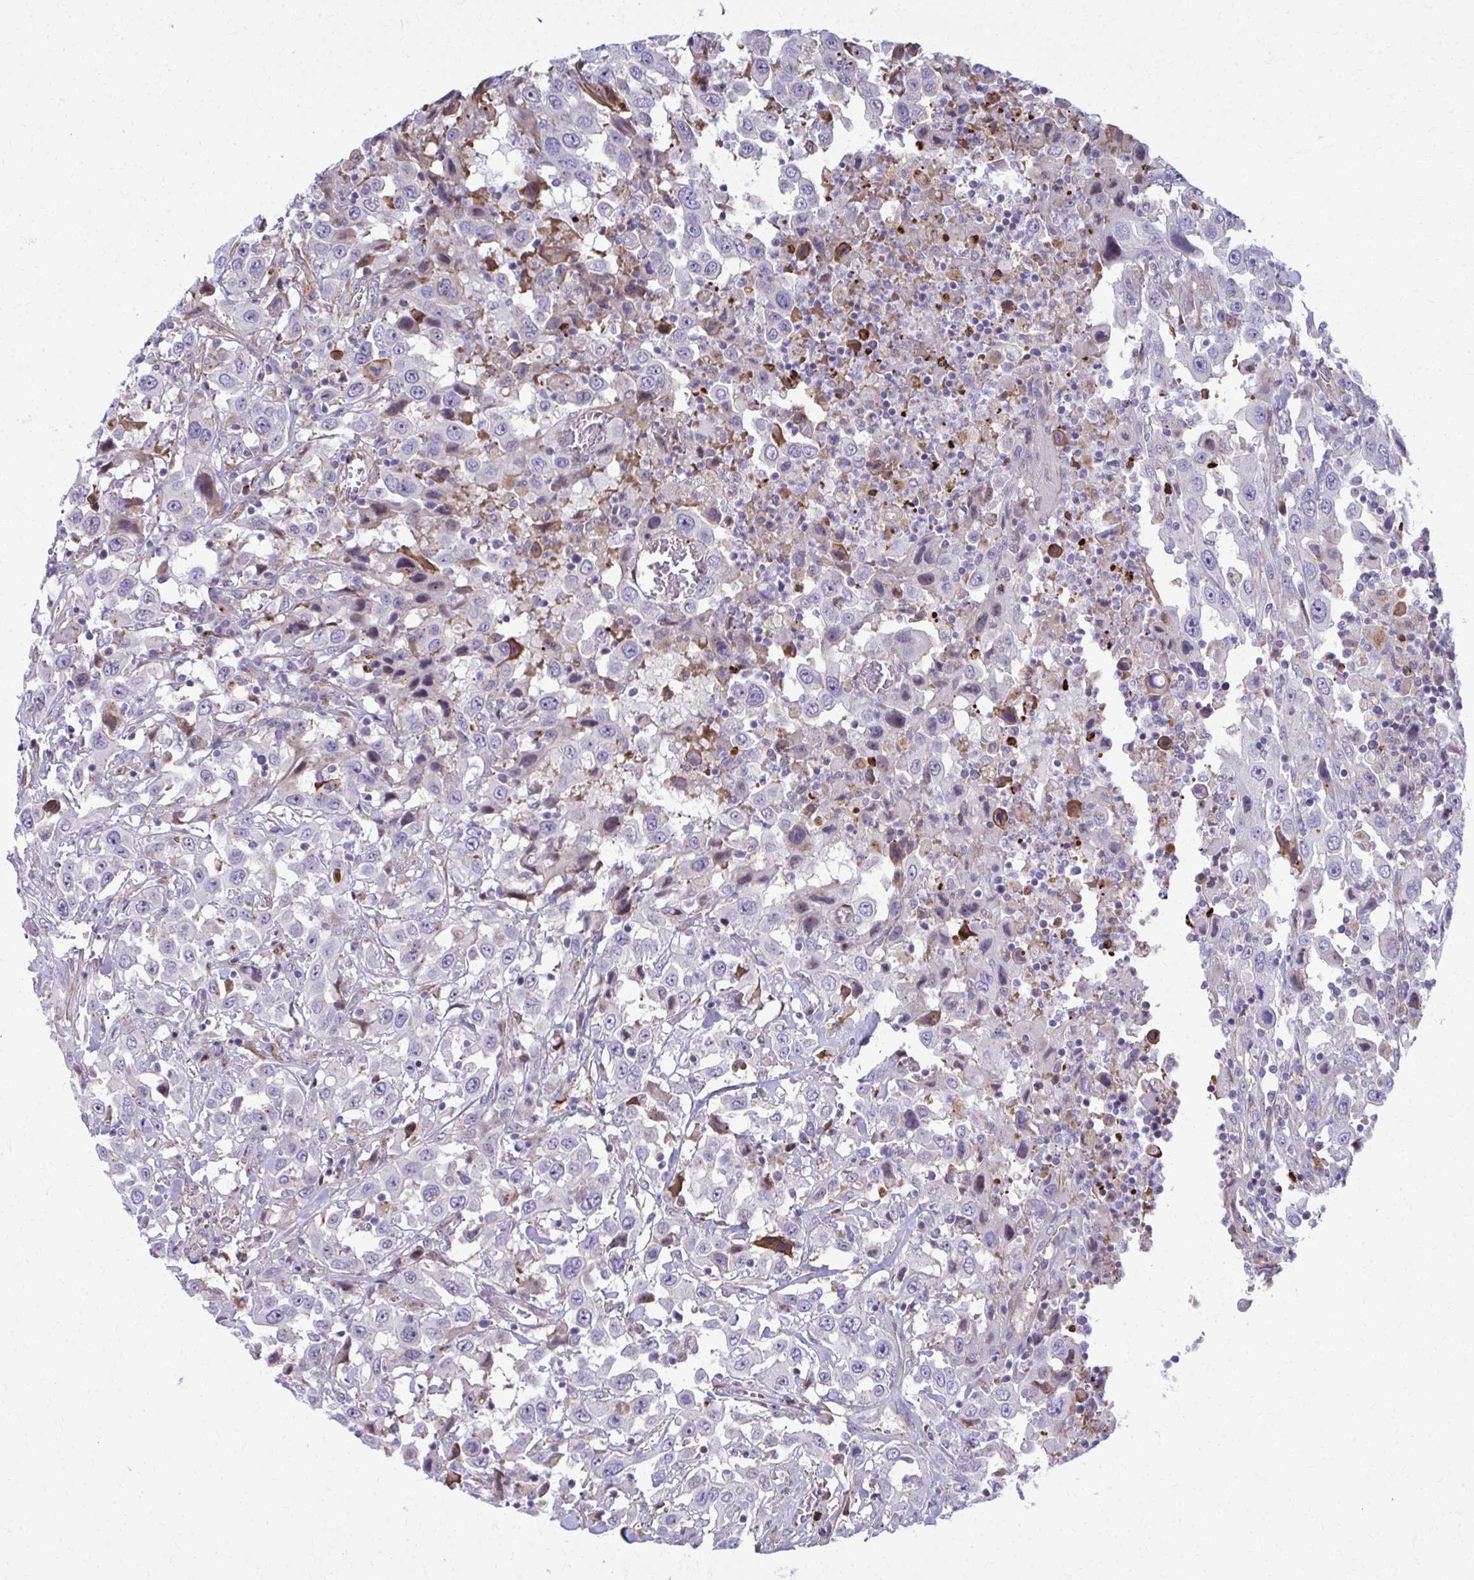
{"staining": {"intensity": "negative", "quantity": "none", "location": "none"}, "tissue": "urothelial cancer", "cell_type": "Tumor cells", "image_type": "cancer", "snomed": [{"axis": "morphology", "description": "Urothelial carcinoma, High grade"}, {"axis": "topography", "description": "Urinary bladder"}], "caption": "High-grade urothelial carcinoma was stained to show a protein in brown. There is no significant positivity in tumor cells.", "gene": "LRRC4B", "patient": {"sex": "male", "age": 61}}